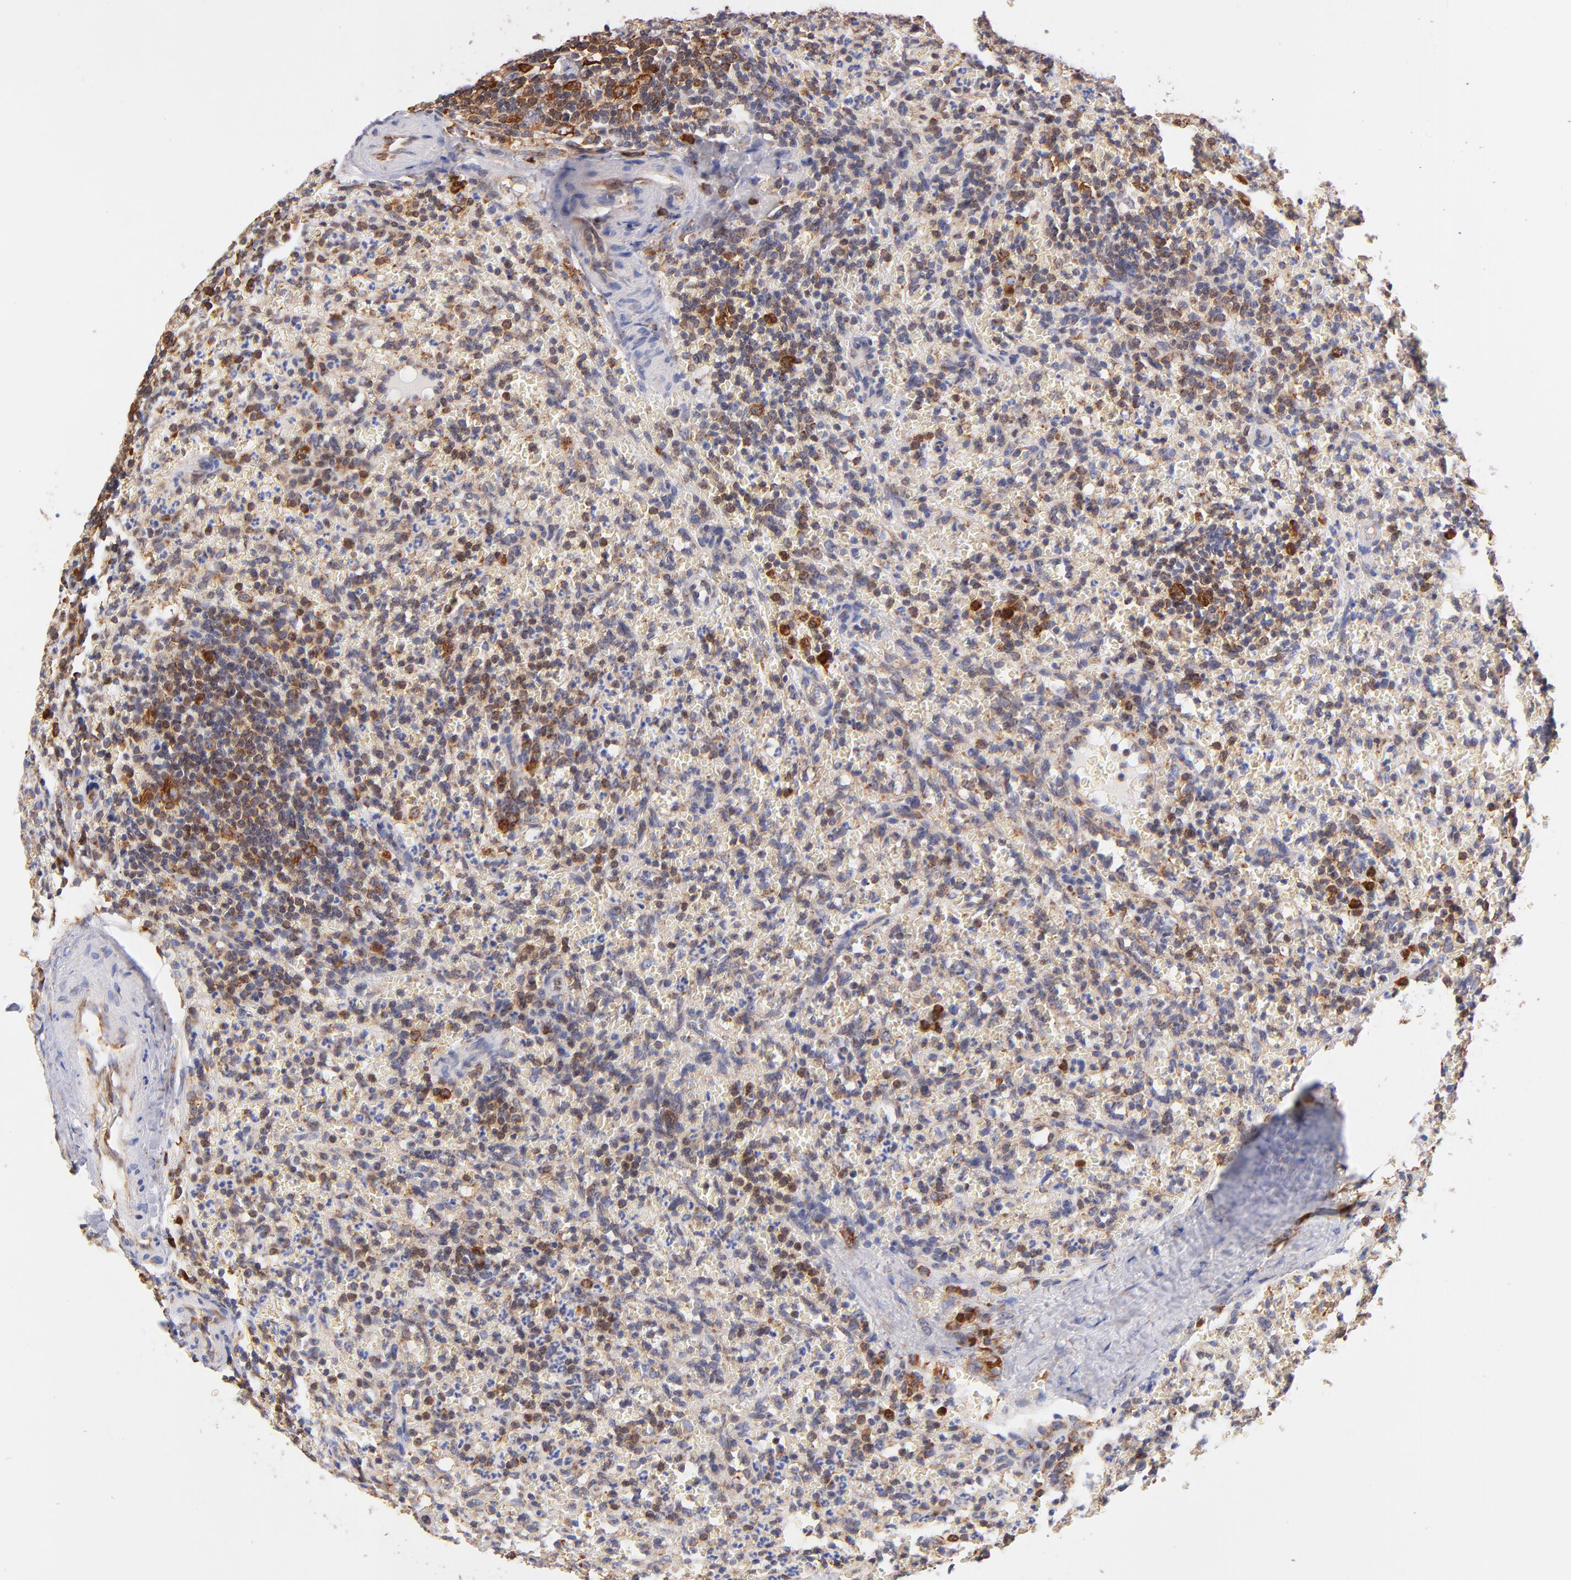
{"staining": {"intensity": "moderate", "quantity": "25%-75%", "location": "cytoplasmic/membranous,nuclear"}, "tissue": "lymphoma", "cell_type": "Tumor cells", "image_type": "cancer", "snomed": [{"axis": "morphology", "description": "Malignant lymphoma, non-Hodgkin's type, Low grade"}, {"axis": "topography", "description": "Spleen"}], "caption": "The immunohistochemical stain shows moderate cytoplasmic/membranous and nuclear expression in tumor cells of low-grade malignant lymphoma, non-Hodgkin's type tissue. Nuclei are stained in blue.", "gene": "RPL27", "patient": {"sex": "female", "age": 64}}